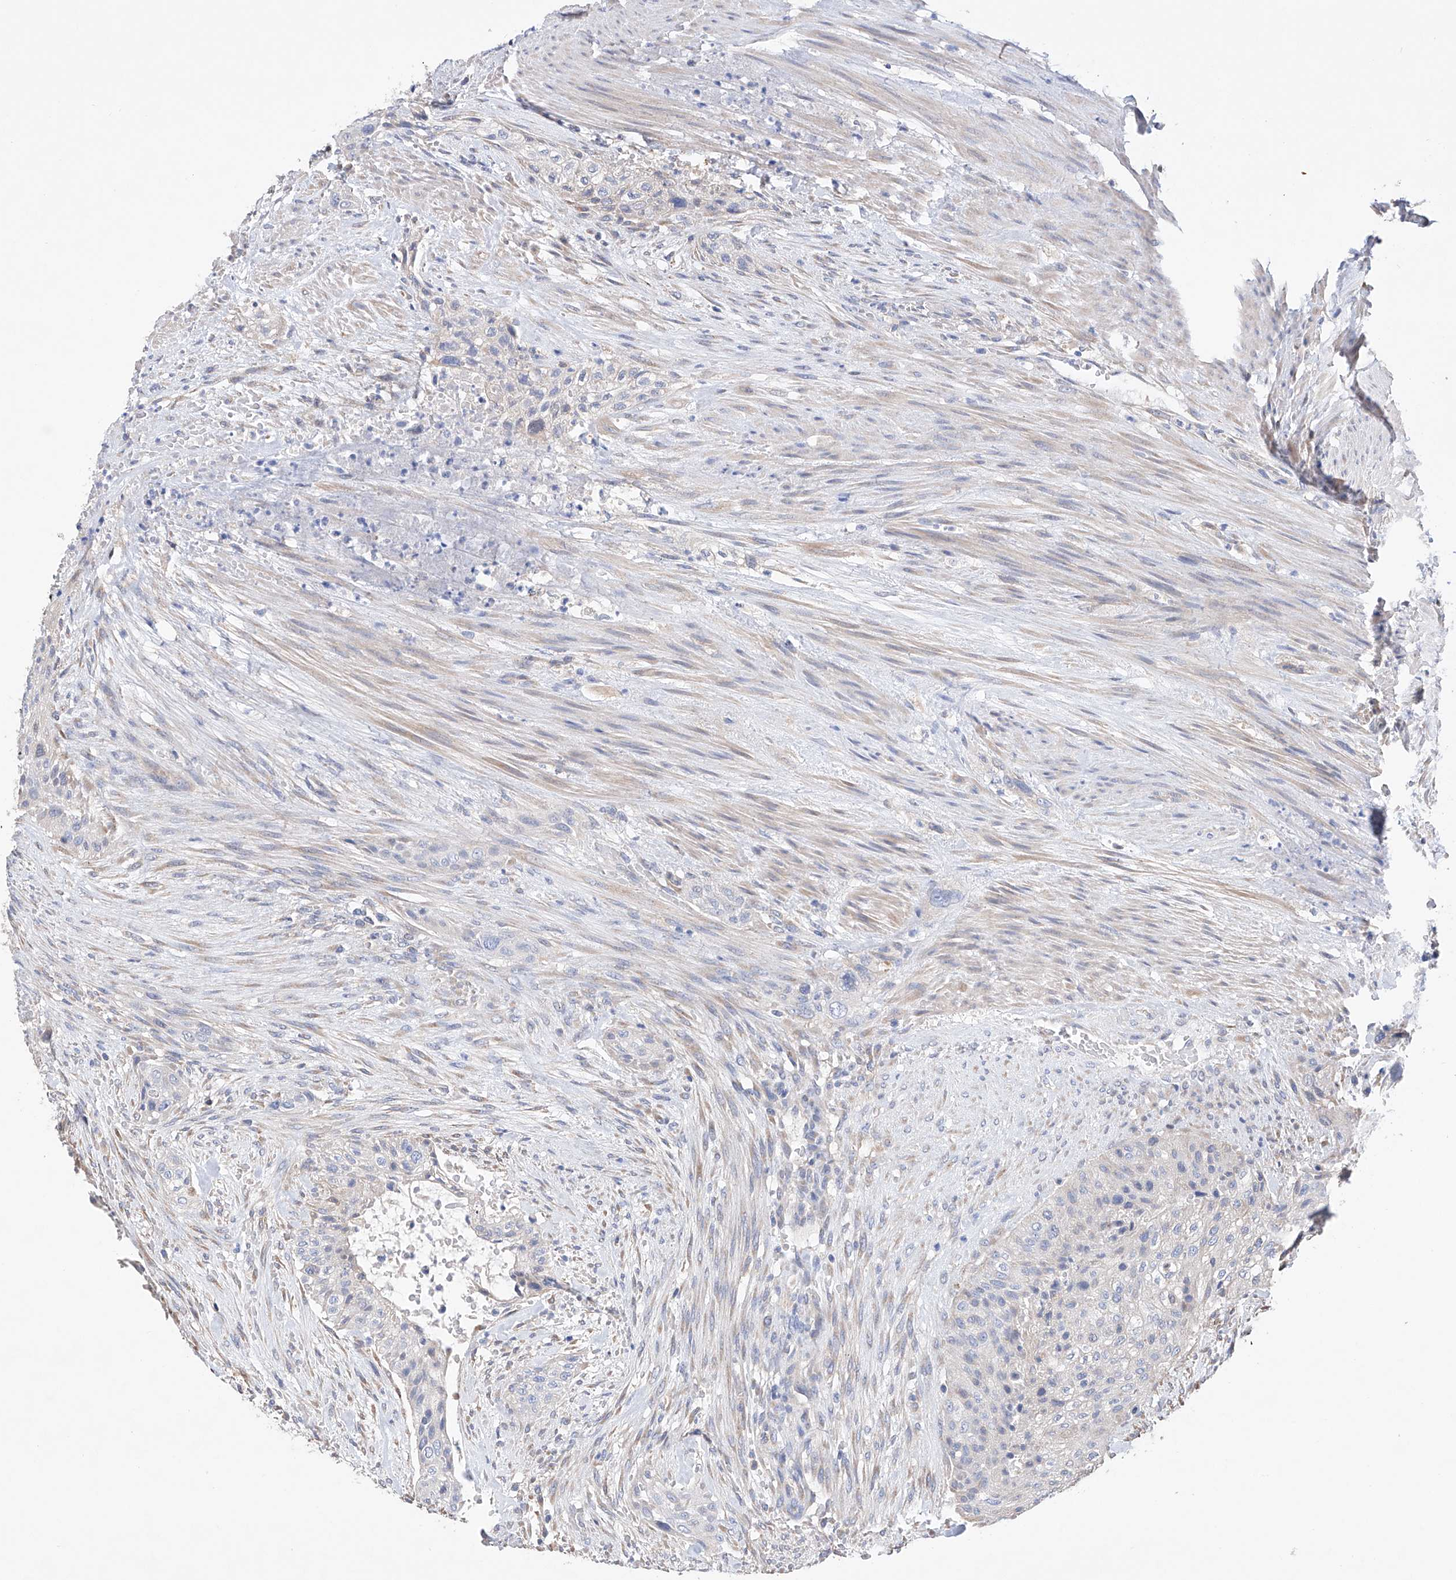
{"staining": {"intensity": "negative", "quantity": "none", "location": "none"}, "tissue": "urothelial cancer", "cell_type": "Tumor cells", "image_type": "cancer", "snomed": [{"axis": "morphology", "description": "Urothelial carcinoma, High grade"}, {"axis": "topography", "description": "Urinary bladder"}], "caption": "This image is of urothelial cancer stained with immunohistochemistry (IHC) to label a protein in brown with the nuclei are counter-stained blue. There is no expression in tumor cells.", "gene": "AFG1L", "patient": {"sex": "male", "age": 35}}